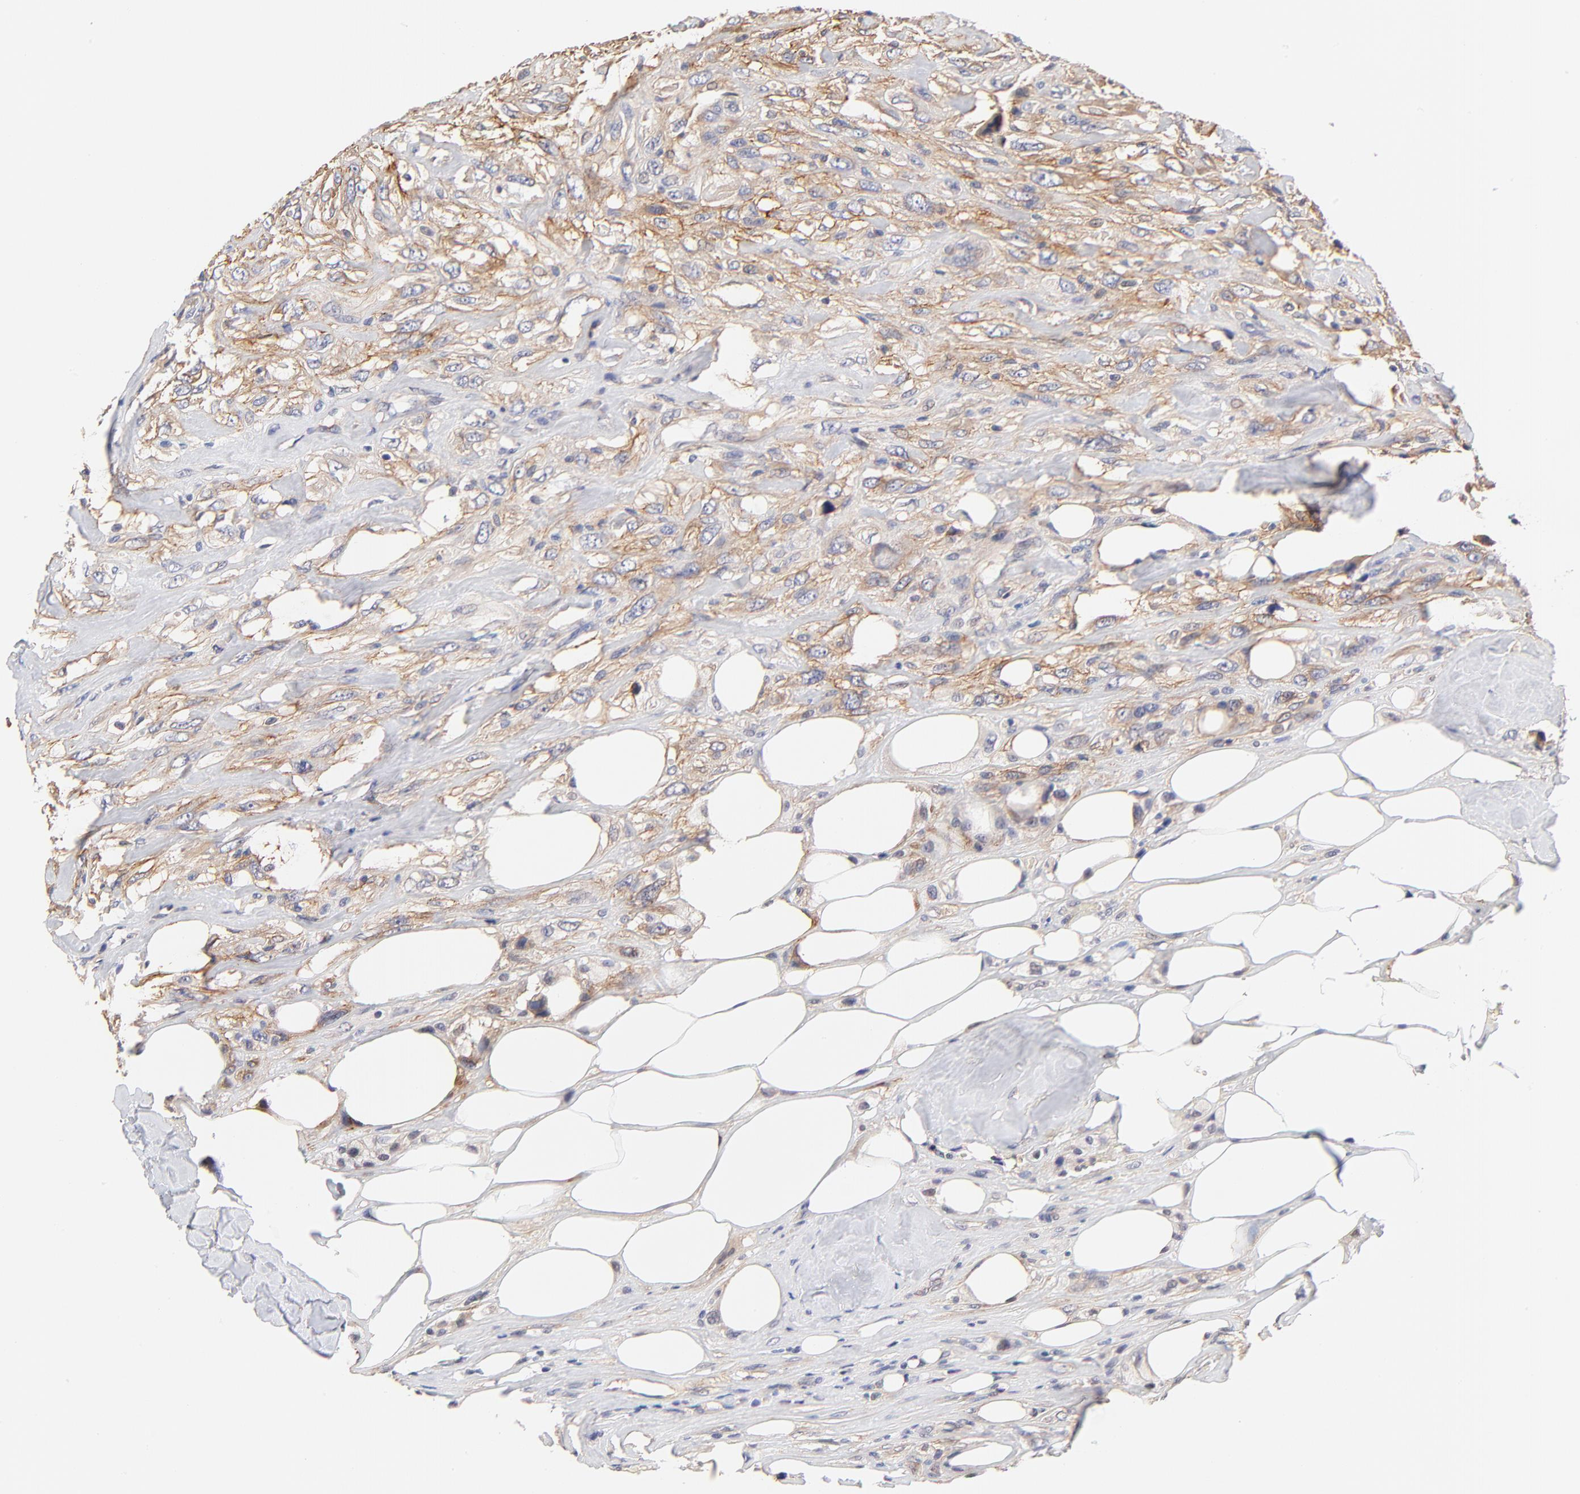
{"staining": {"intensity": "moderate", "quantity": ">75%", "location": "cytoplasmic/membranous"}, "tissue": "breast cancer", "cell_type": "Tumor cells", "image_type": "cancer", "snomed": [{"axis": "morphology", "description": "Neoplasm, malignant, NOS"}, {"axis": "topography", "description": "Breast"}], "caption": "Immunohistochemical staining of breast cancer (neoplasm (malignant)) reveals medium levels of moderate cytoplasmic/membranous protein staining in about >75% of tumor cells. Nuclei are stained in blue.", "gene": "PTK7", "patient": {"sex": "female", "age": 50}}